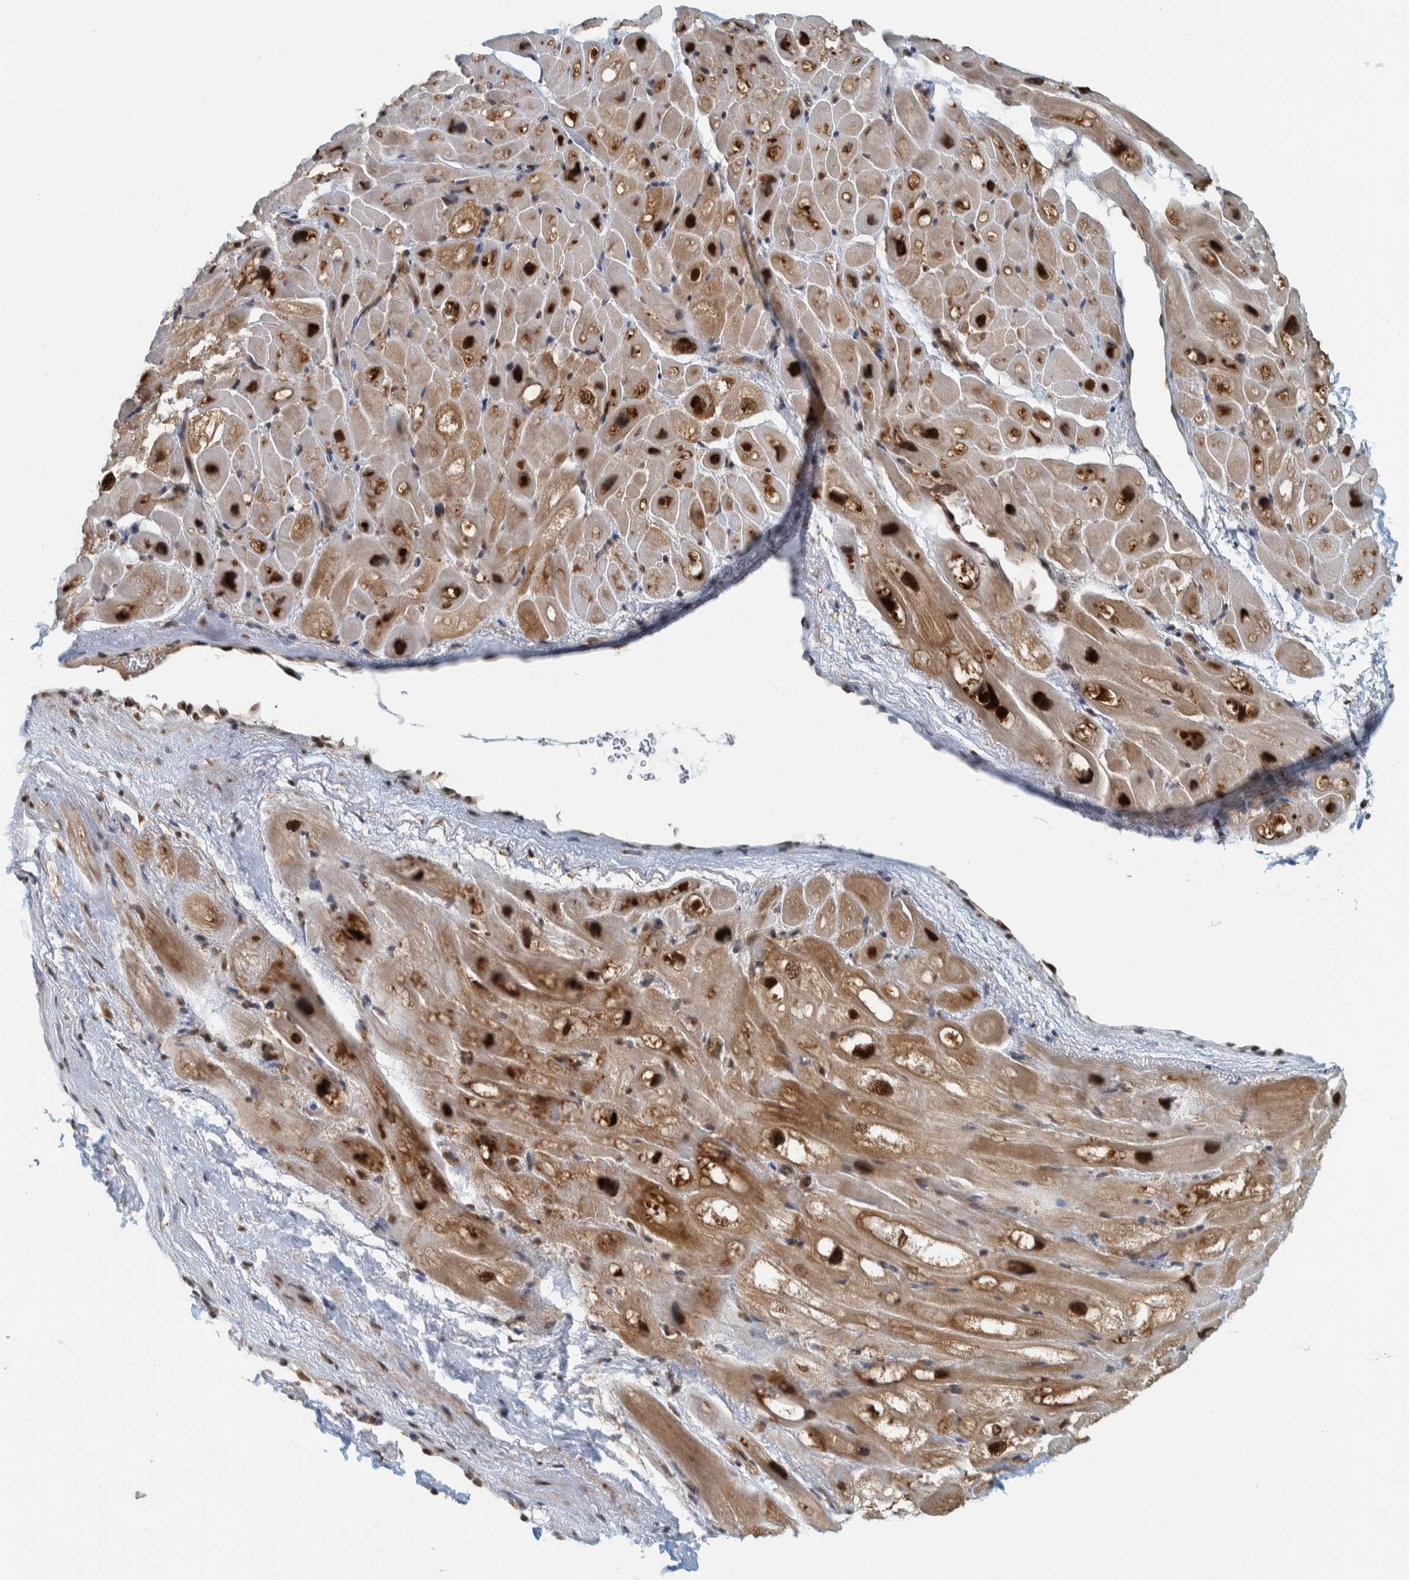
{"staining": {"intensity": "strong", "quantity": ">75%", "location": "nuclear"}, "tissue": "heart muscle", "cell_type": "Cardiomyocytes", "image_type": "normal", "snomed": [{"axis": "morphology", "description": "Normal tissue, NOS"}, {"axis": "topography", "description": "Heart"}], "caption": "Heart muscle stained with DAB (3,3'-diaminobenzidine) immunohistochemistry exhibits high levels of strong nuclear positivity in about >75% of cardiomyocytes. The staining was performed using DAB (3,3'-diaminobenzidine) to visualize the protein expression in brown, while the nuclei were stained in blue with hematoxylin (Magnification: 20x).", "gene": "COPS3", "patient": {"sex": "male", "age": 49}}